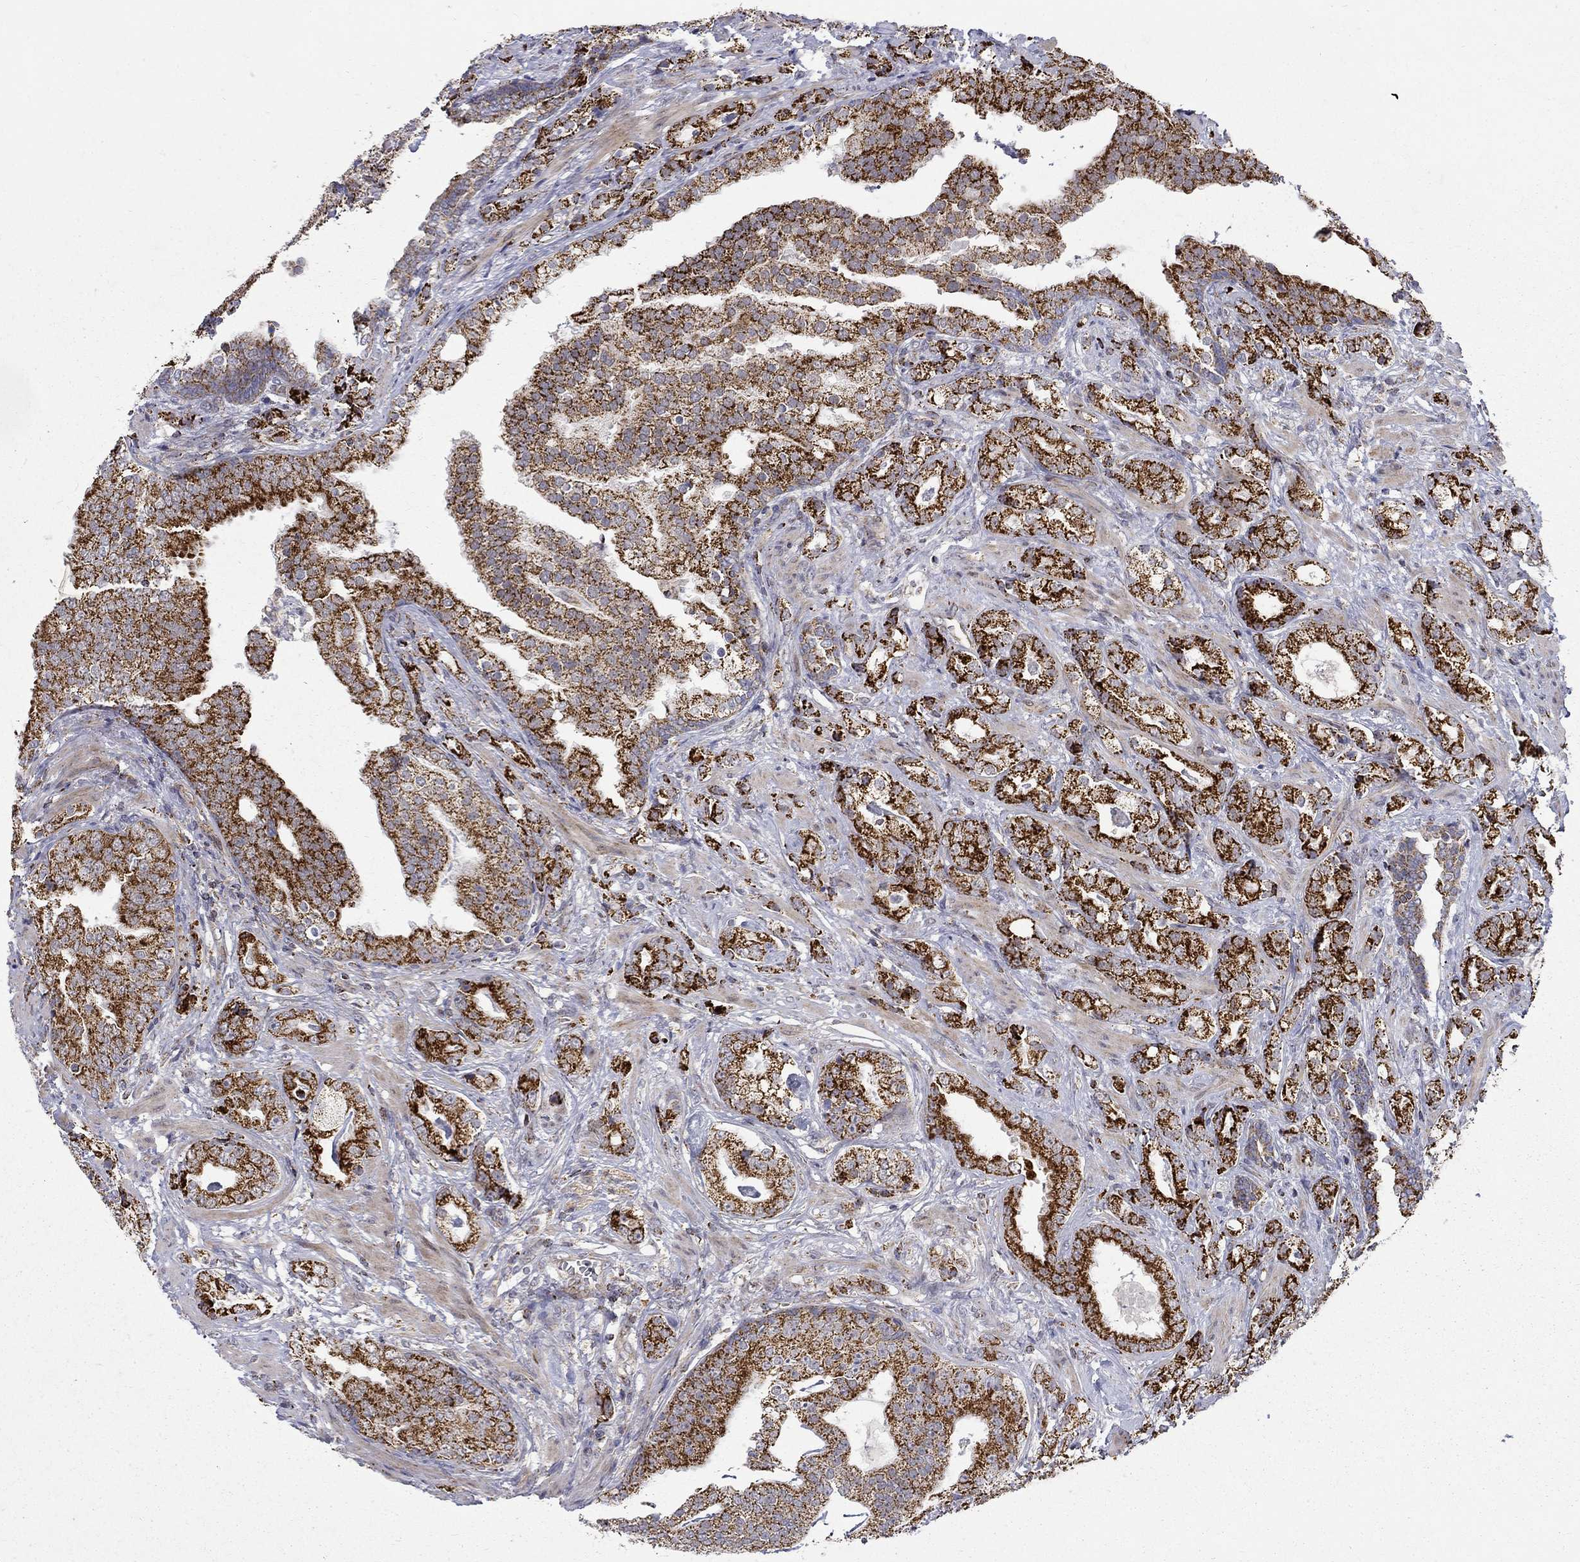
{"staining": {"intensity": "strong", "quantity": ">75%", "location": "cytoplasmic/membranous"}, "tissue": "prostate cancer", "cell_type": "Tumor cells", "image_type": "cancer", "snomed": [{"axis": "morphology", "description": "Adenocarcinoma, NOS"}, {"axis": "topography", "description": "Prostate"}], "caption": "Tumor cells demonstrate high levels of strong cytoplasmic/membranous expression in about >75% of cells in prostate cancer (adenocarcinoma).", "gene": "PCBP3", "patient": {"sex": "male", "age": 57}}